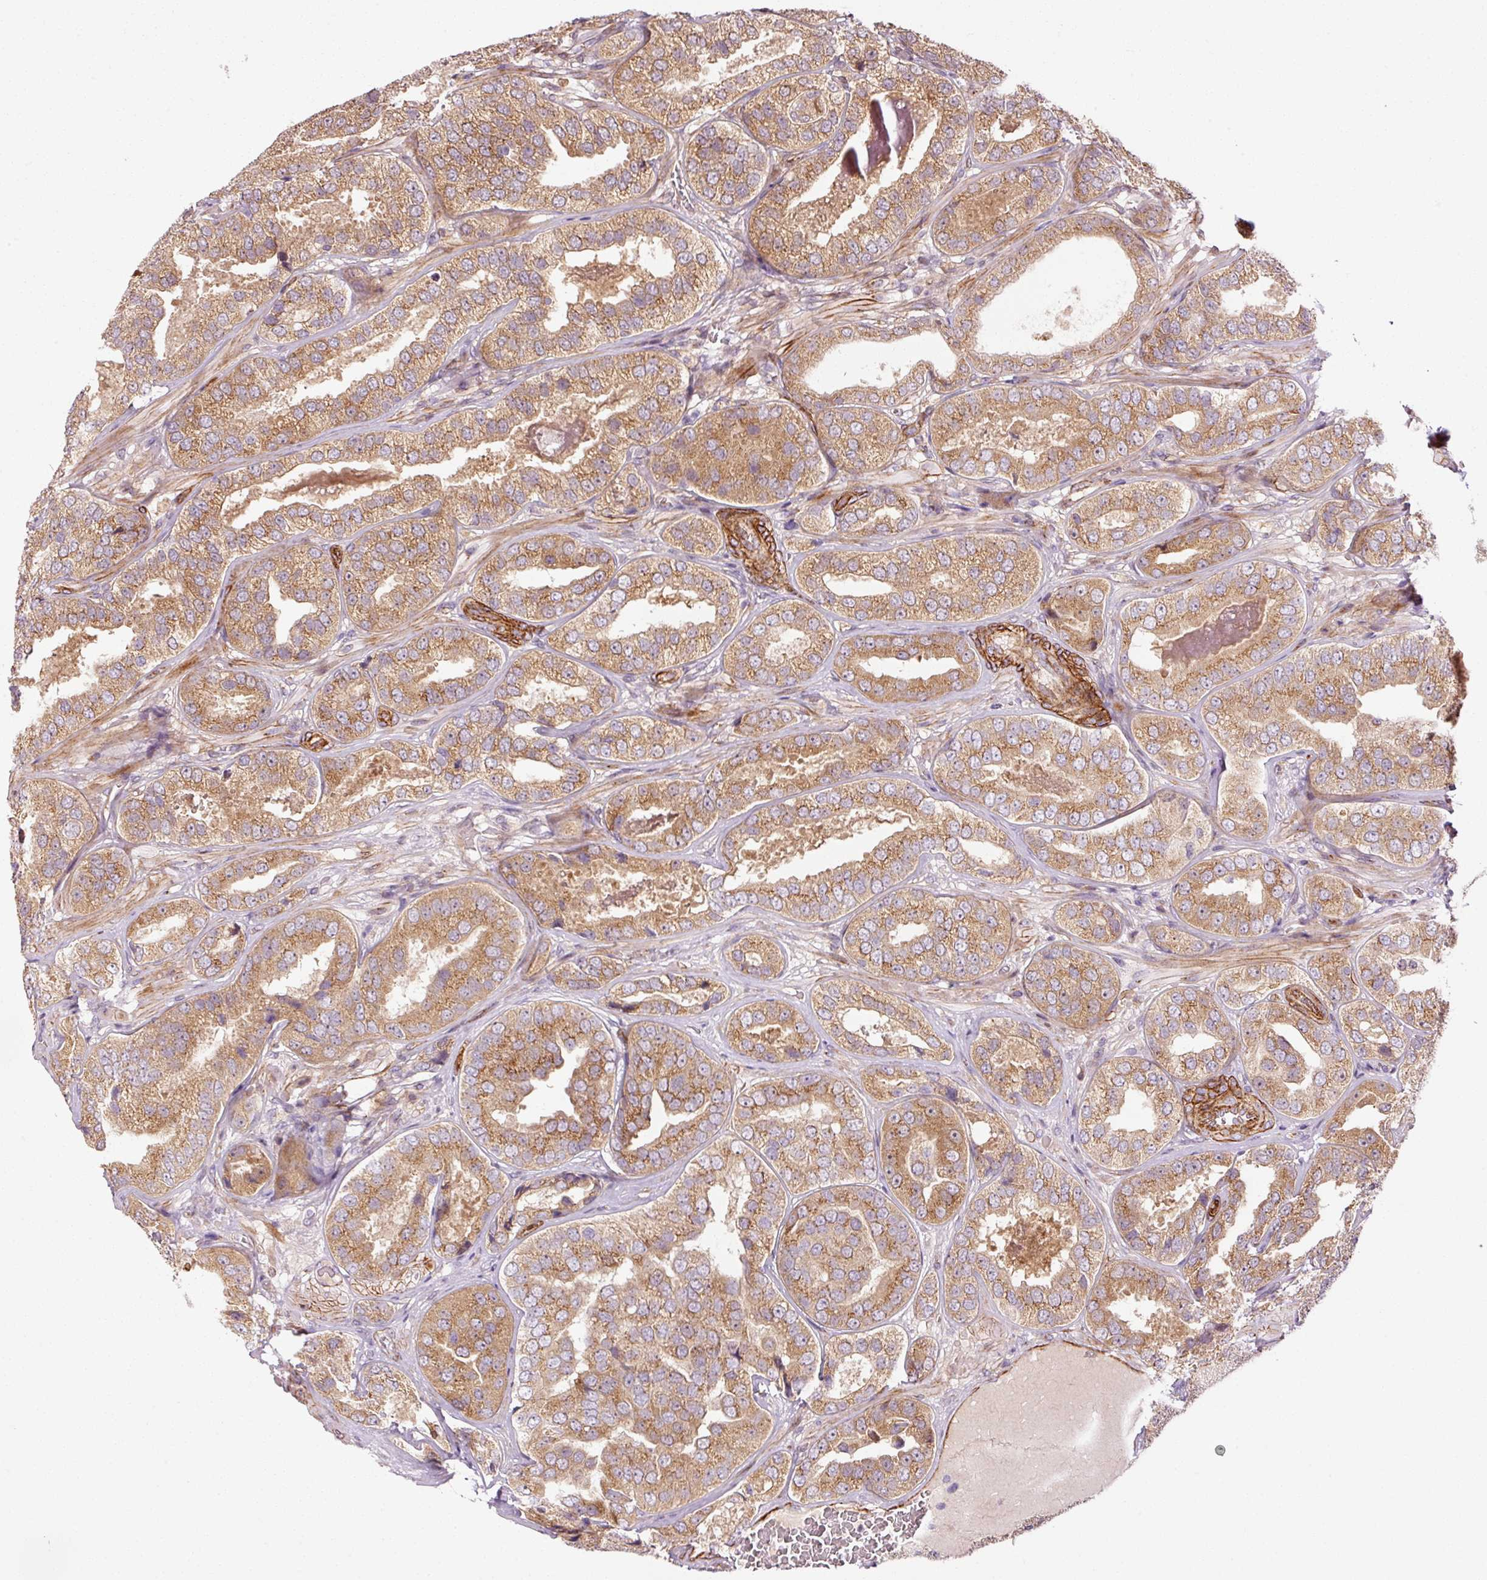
{"staining": {"intensity": "moderate", "quantity": ">75%", "location": "cytoplasmic/membranous"}, "tissue": "prostate cancer", "cell_type": "Tumor cells", "image_type": "cancer", "snomed": [{"axis": "morphology", "description": "Adenocarcinoma, High grade"}, {"axis": "topography", "description": "Prostate"}], "caption": "Immunohistochemistry image of neoplastic tissue: prostate high-grade adenocarcinoma stained using IHC exhibits medium levels of moderate protein expression localized specifically in the cytoplasmic/membranous of tumor cells, appearing as a cytoplasmic/membranous brown color.", "gene": "PPP1R14B", "patient": {"sex": "male", "age": 63}}